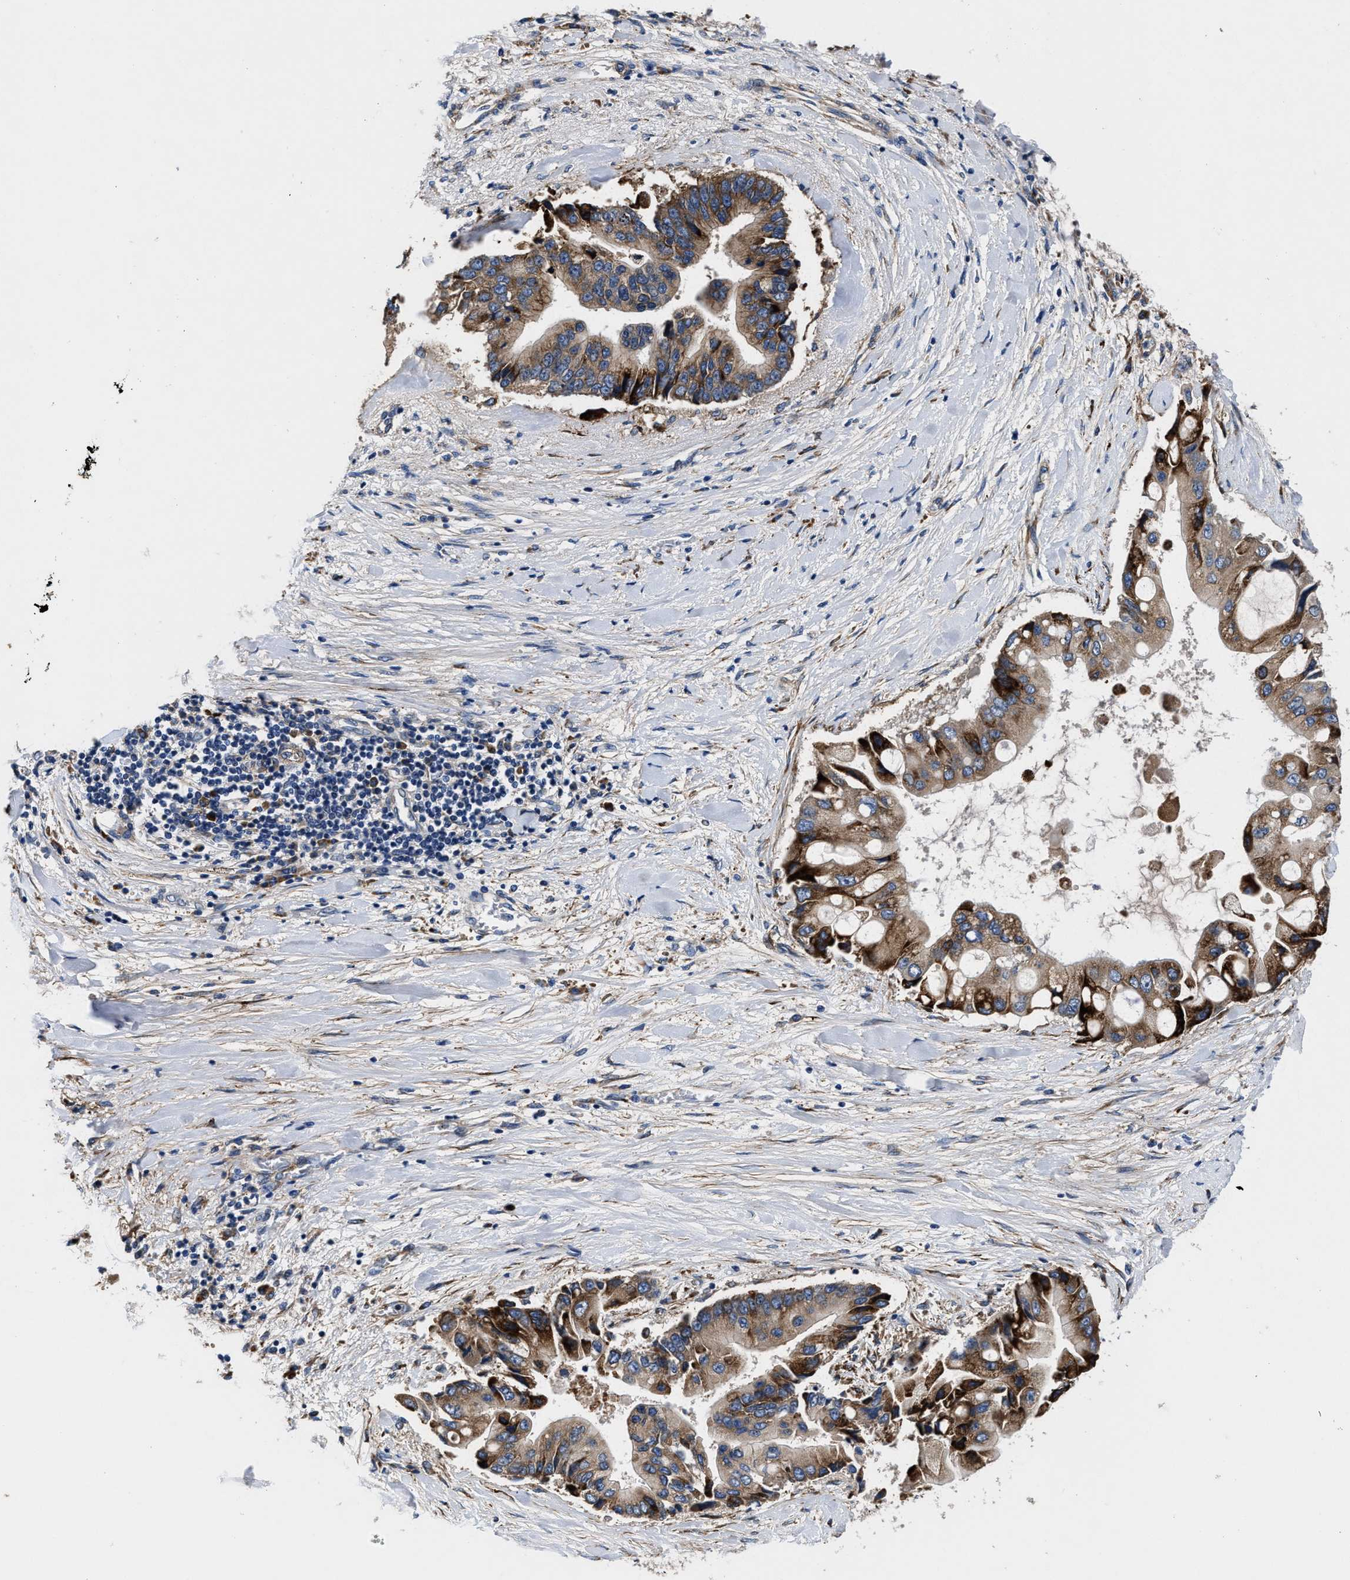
{"staining": {"intensity": "moderate", "quantity": ">75%", "location": "cytoplasmic/membranous"}, "tissue": "liver cancer", "cell_type": "Tumor cells", "image_type": "cancer", "snomed": [{"axis": "morphology", "description": "Cholangiocarcinoma"}, {"axis": "topography", "description": "Liver"}], "caption": "Immunohistochemical staining of liver cholangiocarcinoma demonstrates medium levels of moderate cytoplasmic/membranous protein staining in about >75% of tumor cells. The protein is shown in brown color, while the nuclei are stained blue.", "gene": "SLC12A2", "patient": {"sex": "male", "age": 50}}